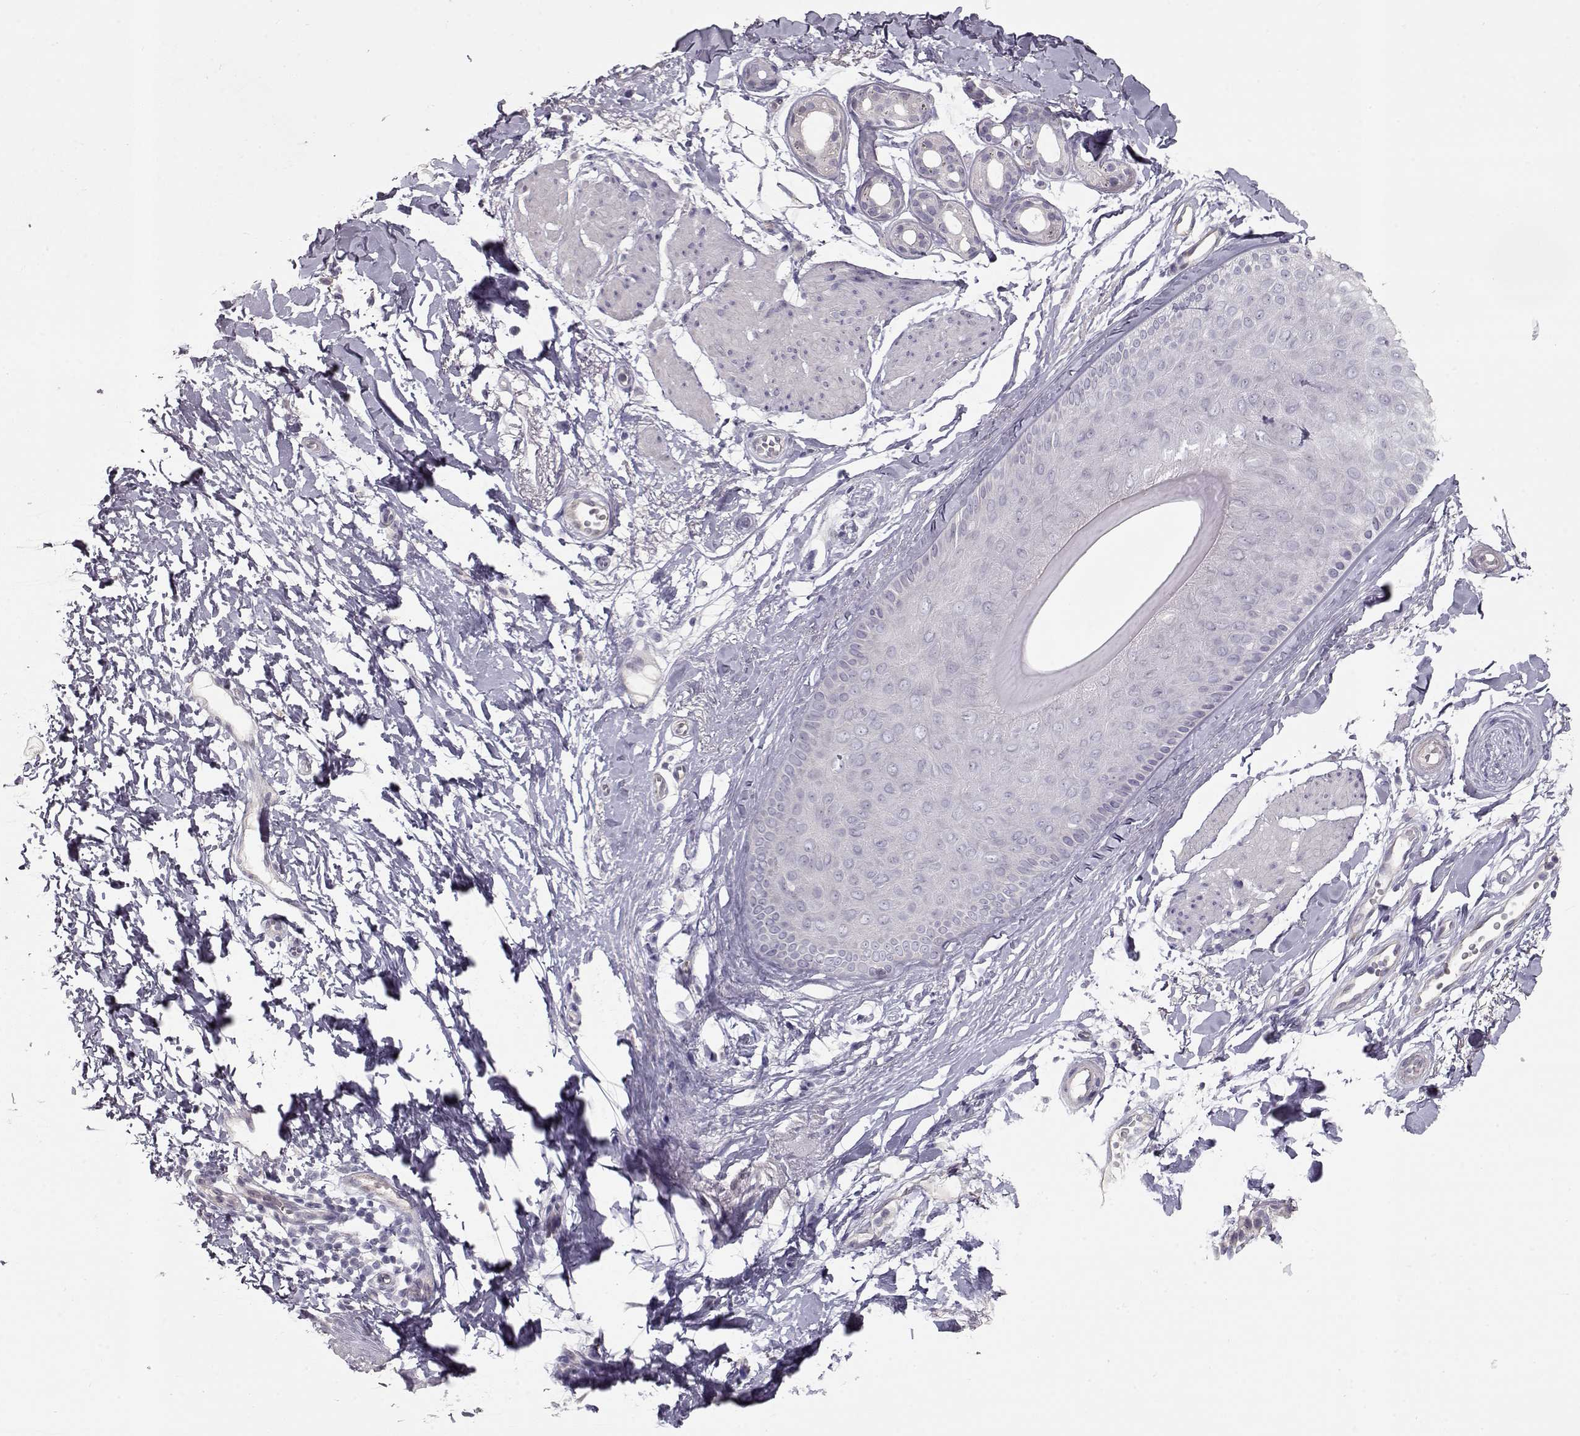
{"staining": {"intensity": "negative", "quantity": "none", "location": "none"}, "tissue": "skin cancer", "cell_type": "Tumor cells", "image_type": "cancer", "snomed": [{"axis": "morphology", "description": "Normal tissue, NOS"}, {"axis": "morphology", "description": "Basal cell carcinoma"}, {"axis": "topography", "description": "Skin"}], "caption": "Immunohistochemistry histopathology image of neoplastic tissue: skin cancer stained with DAB (3,3'-diaminobenzidine) shows no significant protein expression in tumor cells.", "gene": "SLC18A1", "patient": {"sex": "male", "age": 84}}